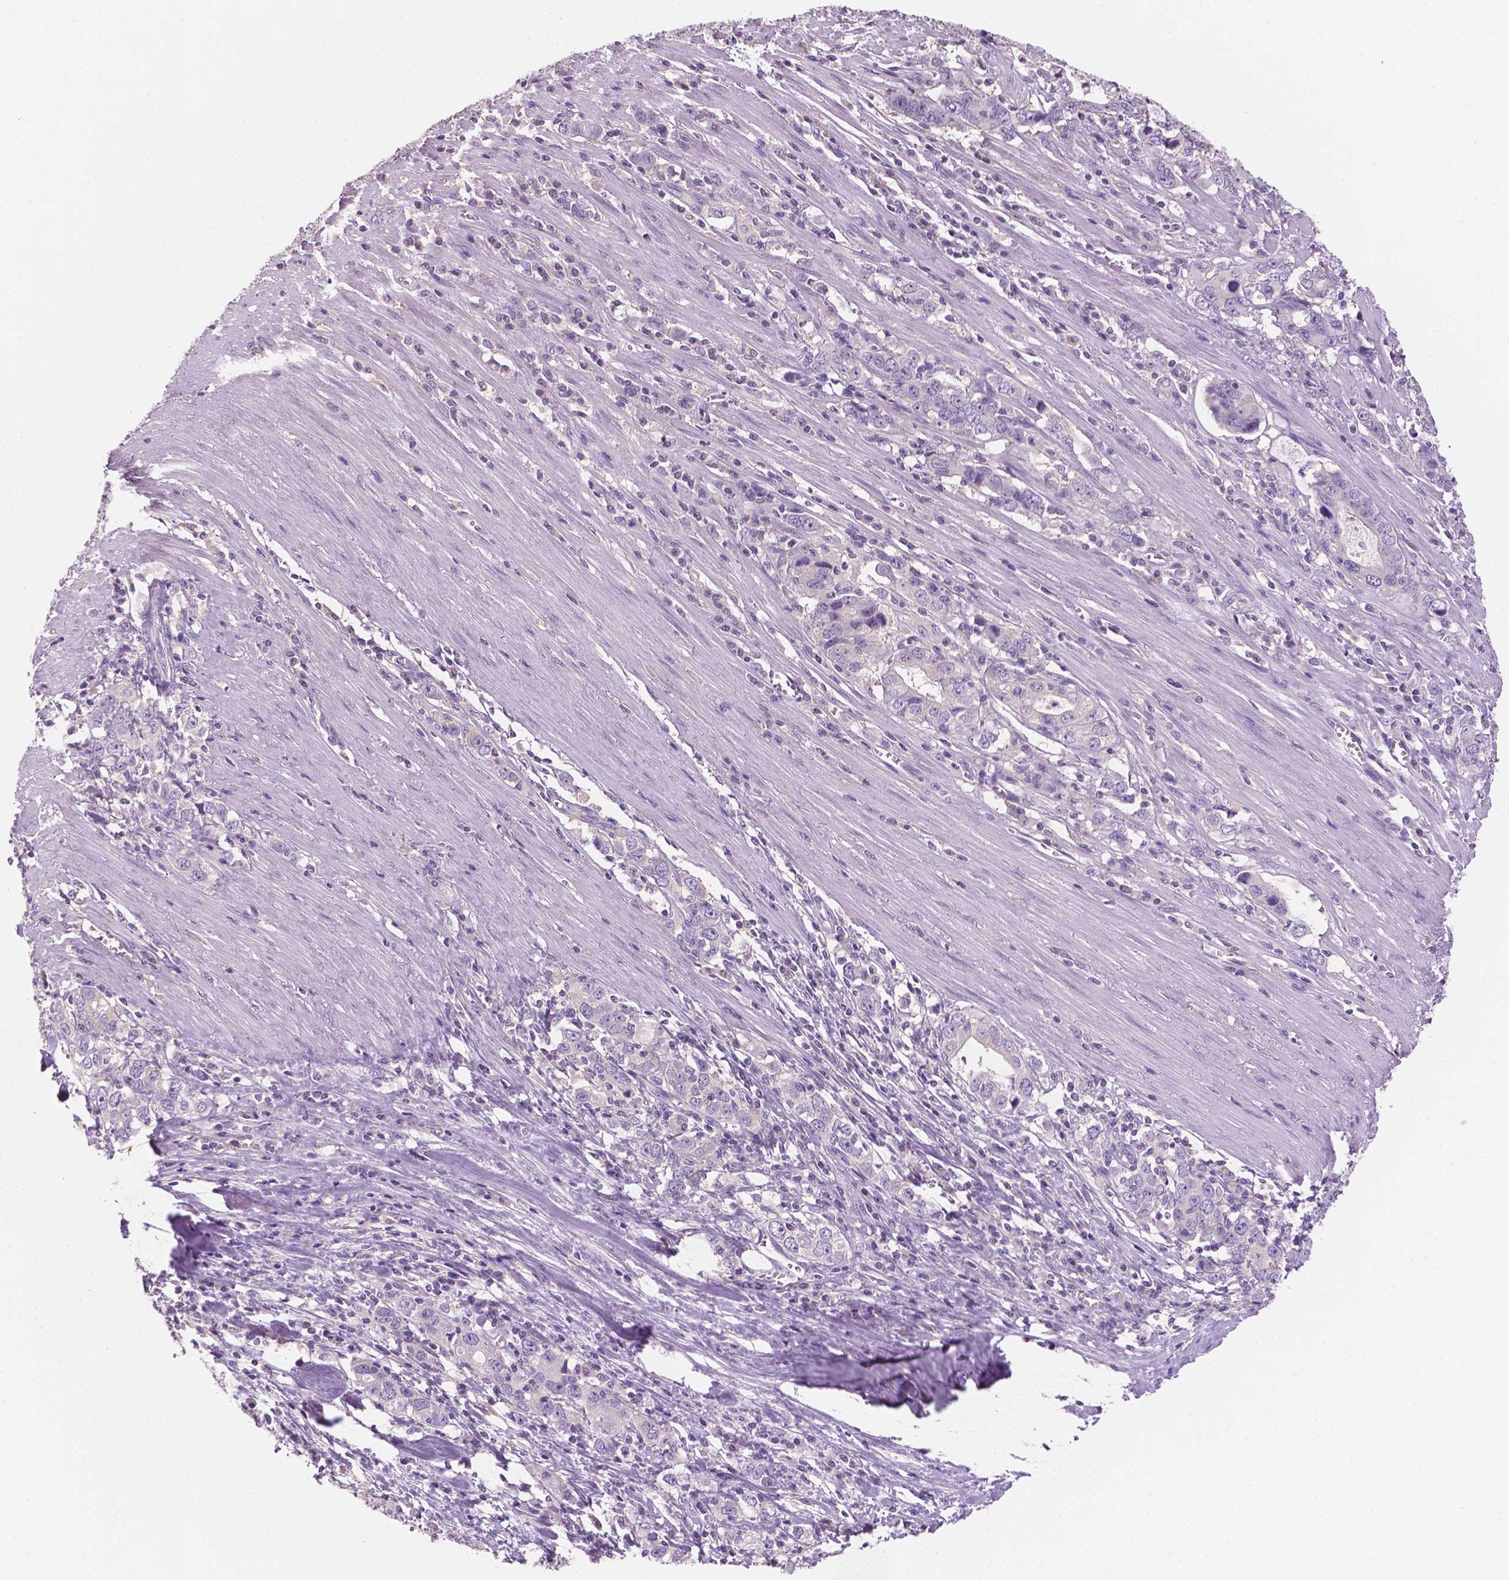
{"staining": {"intensity": "negative", "quantity": "none", "location": "none"}, "tissue": "stomach cancer", "cell_type": "Tumor cells", "image_type": "cancer", "snomed": [{"axis": "morphology", "description": "Adenocarcinoma, NOS"}, {"axis": "topography", "description": "Stomach, lower"}], "caption": "Immunohistochemistry histopathology image of neoplastic tissue: stomach cancer stained with DAB (3,3'-diaminobenzidine) demonstrates no significant protein positivity in tumor cells. (IHC, brightfield microscopy, high magnification).", "gene": "SBSN", "patient": {"sex": "female", "age": 72}}